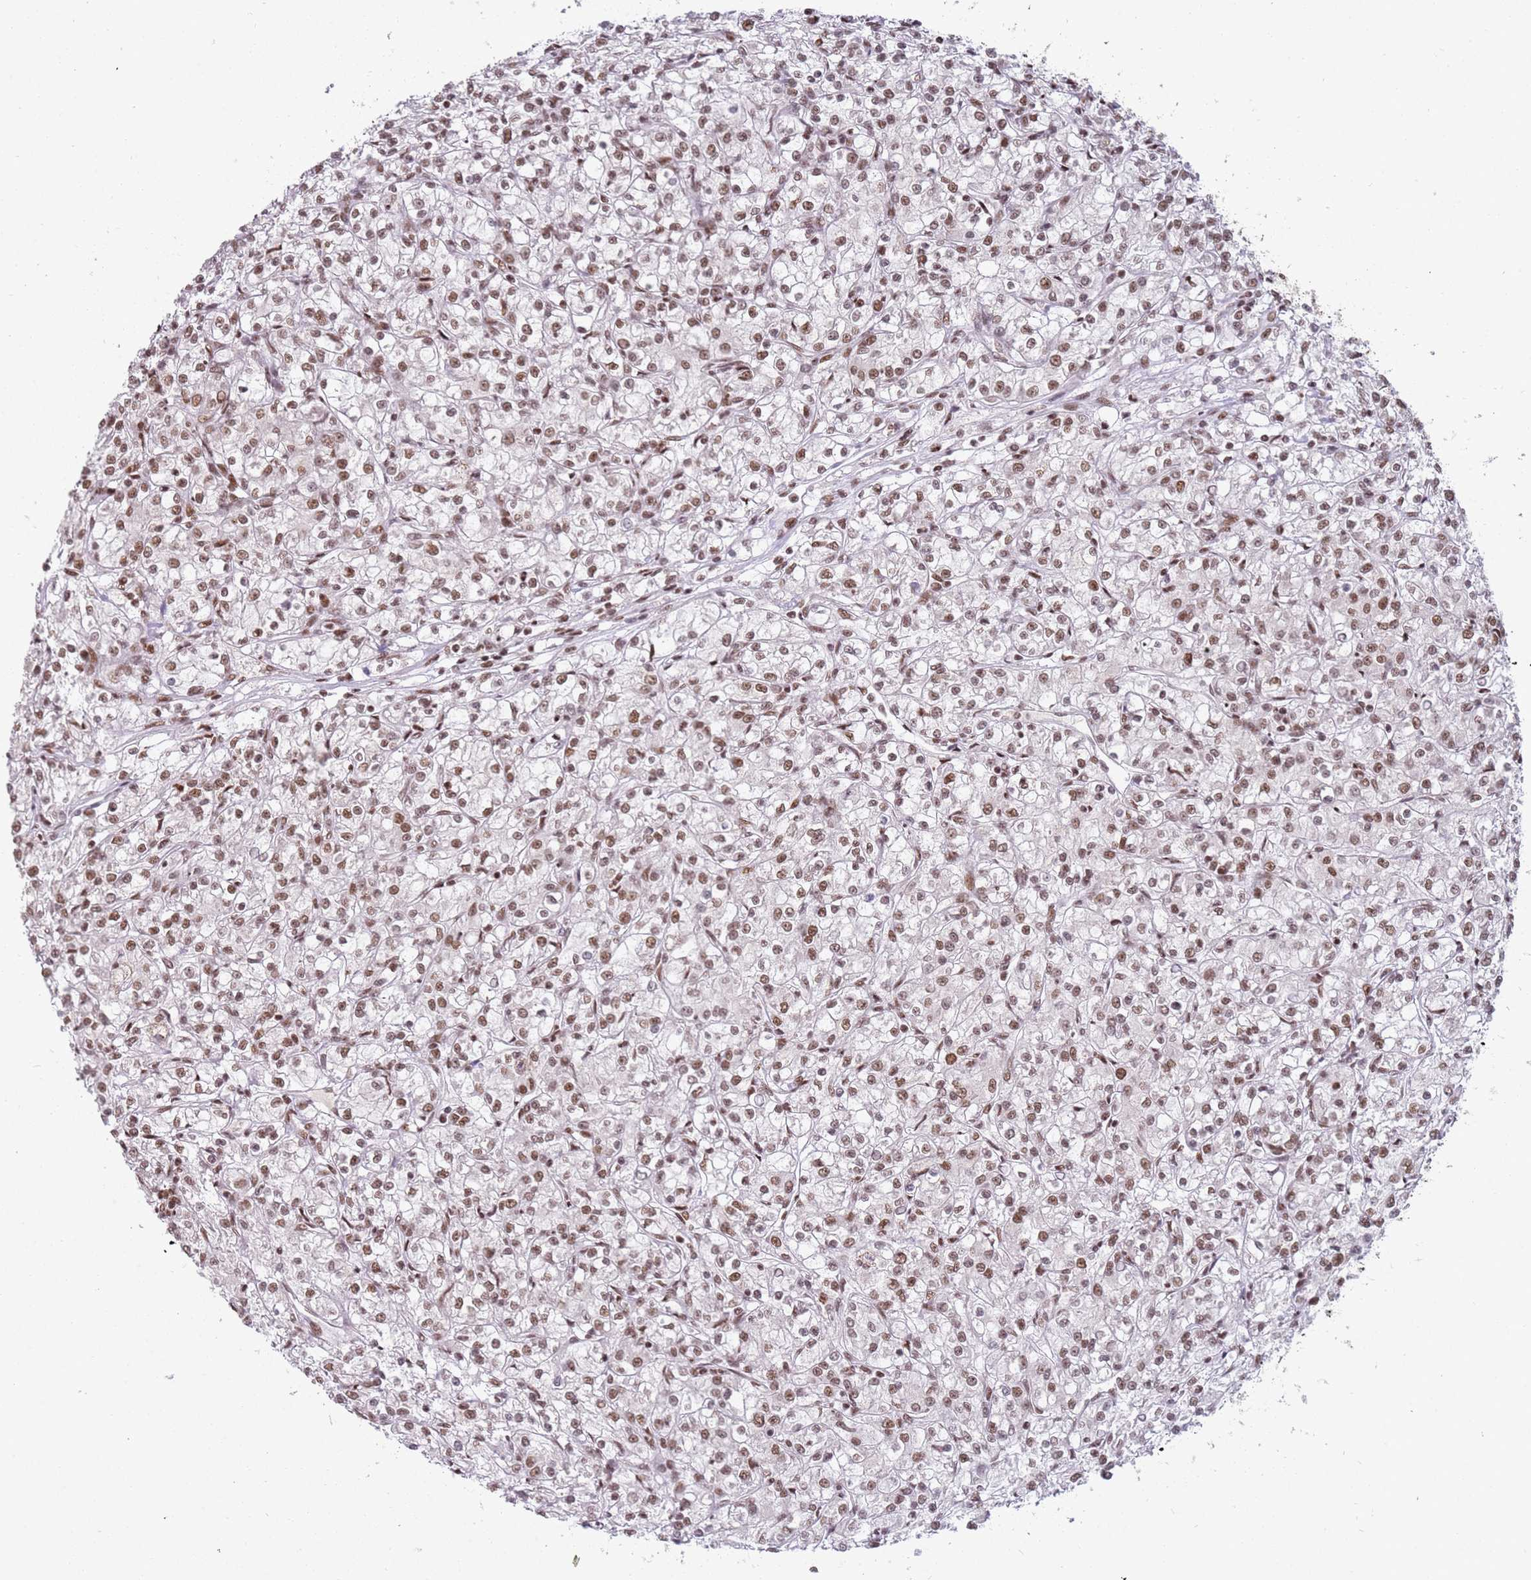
{"staining": {"intensity": "weak", "quantity": ">75%", "location": "nuclear"}, "tissue": "renal cancer", "cell_type": "Tumor cells", "image_type": "cancer", "snomed": [{"axis": "morphology", "description": "Adenocarcinoma, NOS"}, {"axis": "topography", "description": "Kidney"}], "caption": "DAB immunohistochemical staining of human renal cancer (adenocarcinoma) displays weak nuclear protein expression in approximately >75% of tumor cells.", "gene": "TENT4A", "patient": {"sex": "female", "age": 59}}